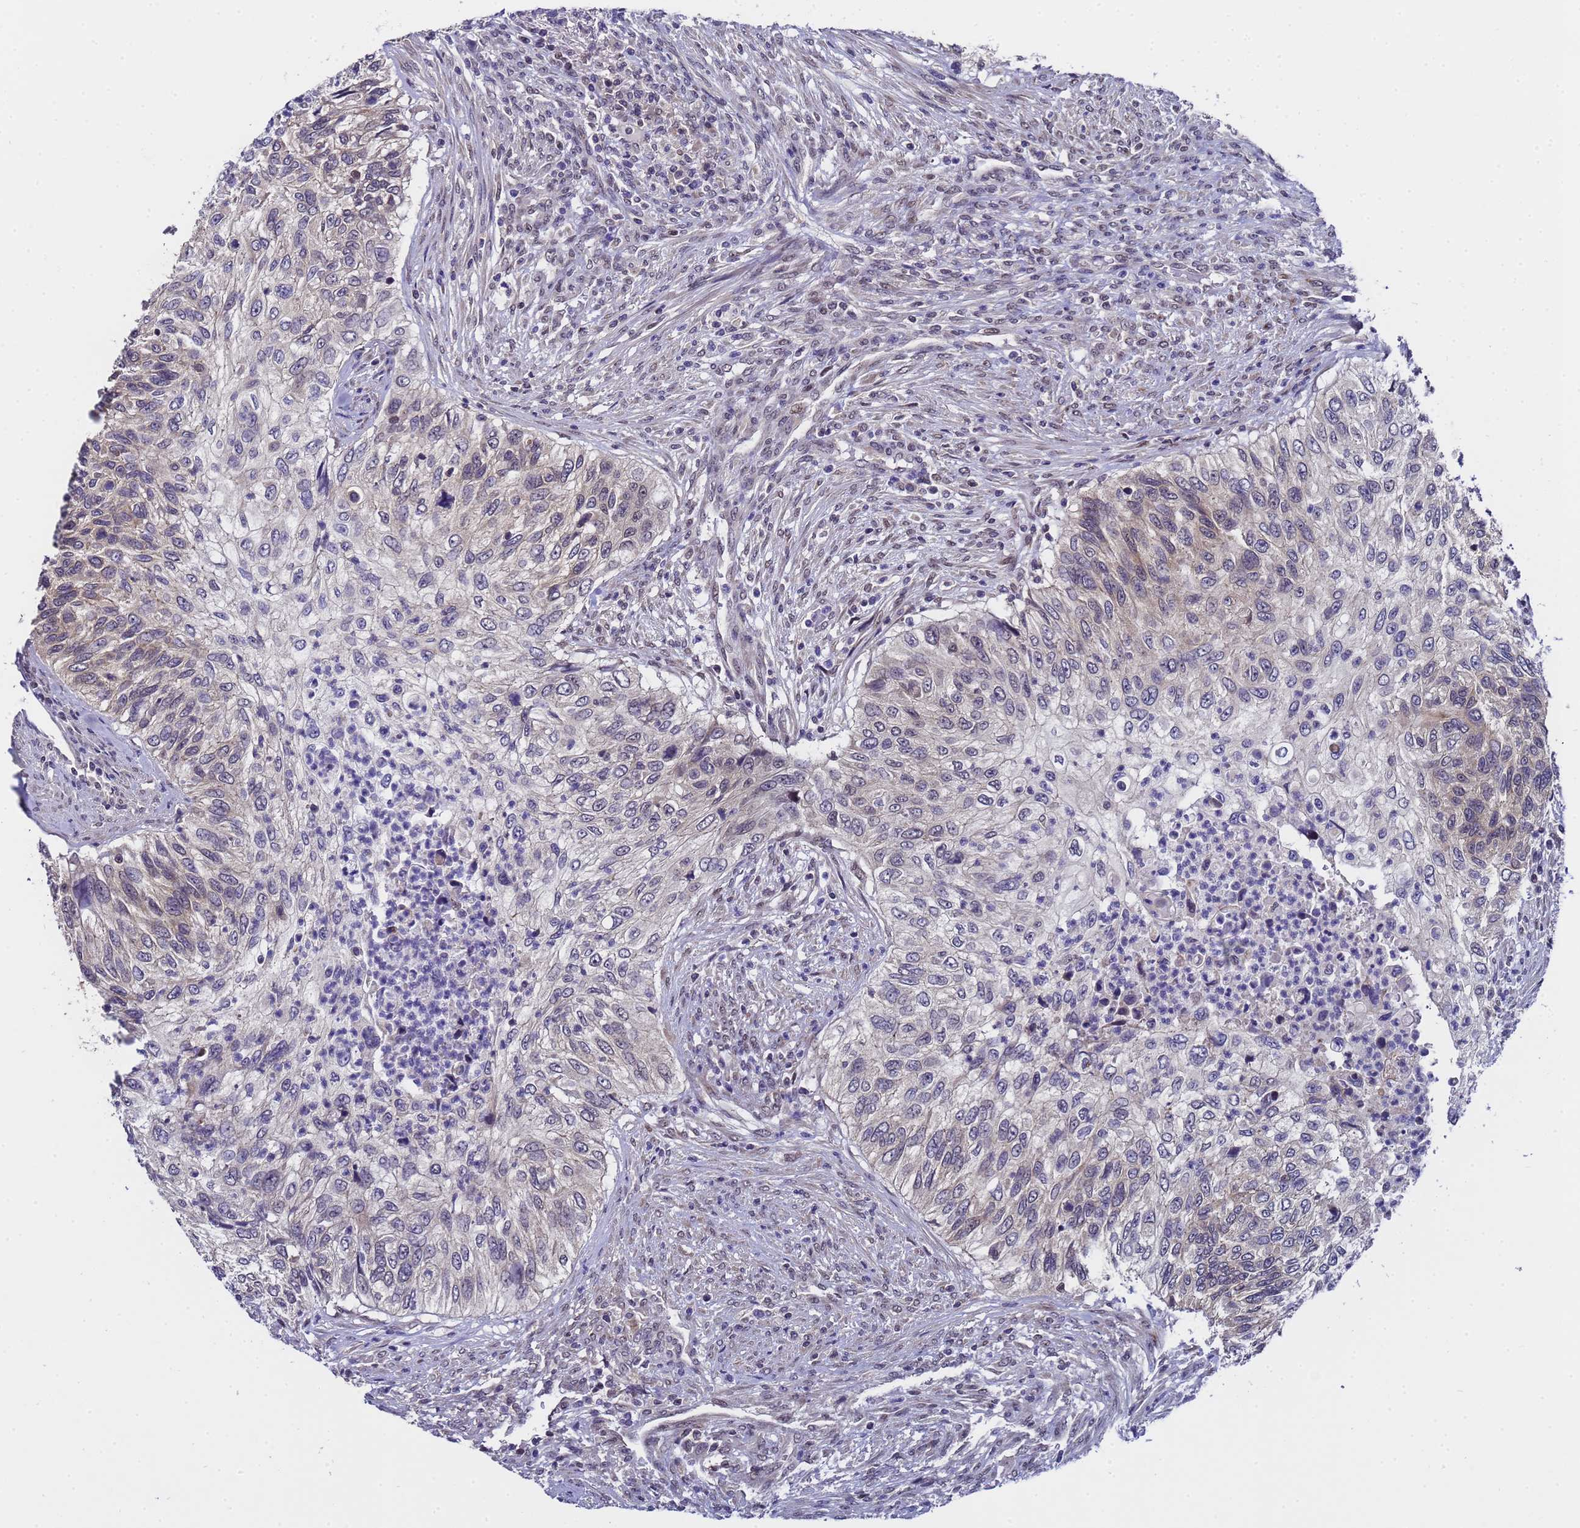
{"staining": {"intensity": "weak", "quantity": "<25%", "location": "cytoplasmic/membranous"}, "tissue": "urothelial cancer", "cell_type": "Tumor cells", "image_type": "cancer", "snomed": [{"axis": "morphology", "description": "Urothelial carcinoma, High grade"}, {"axis": "topography", "description": "Urinary bladder"}], "caption": "Urothelial carcinoma (high-grade) was stained to show a protein in brown. There is no significant expression in tumor cells.", "gene": "ANAPC13", "patient": {"sex": "female", "age": 60}}